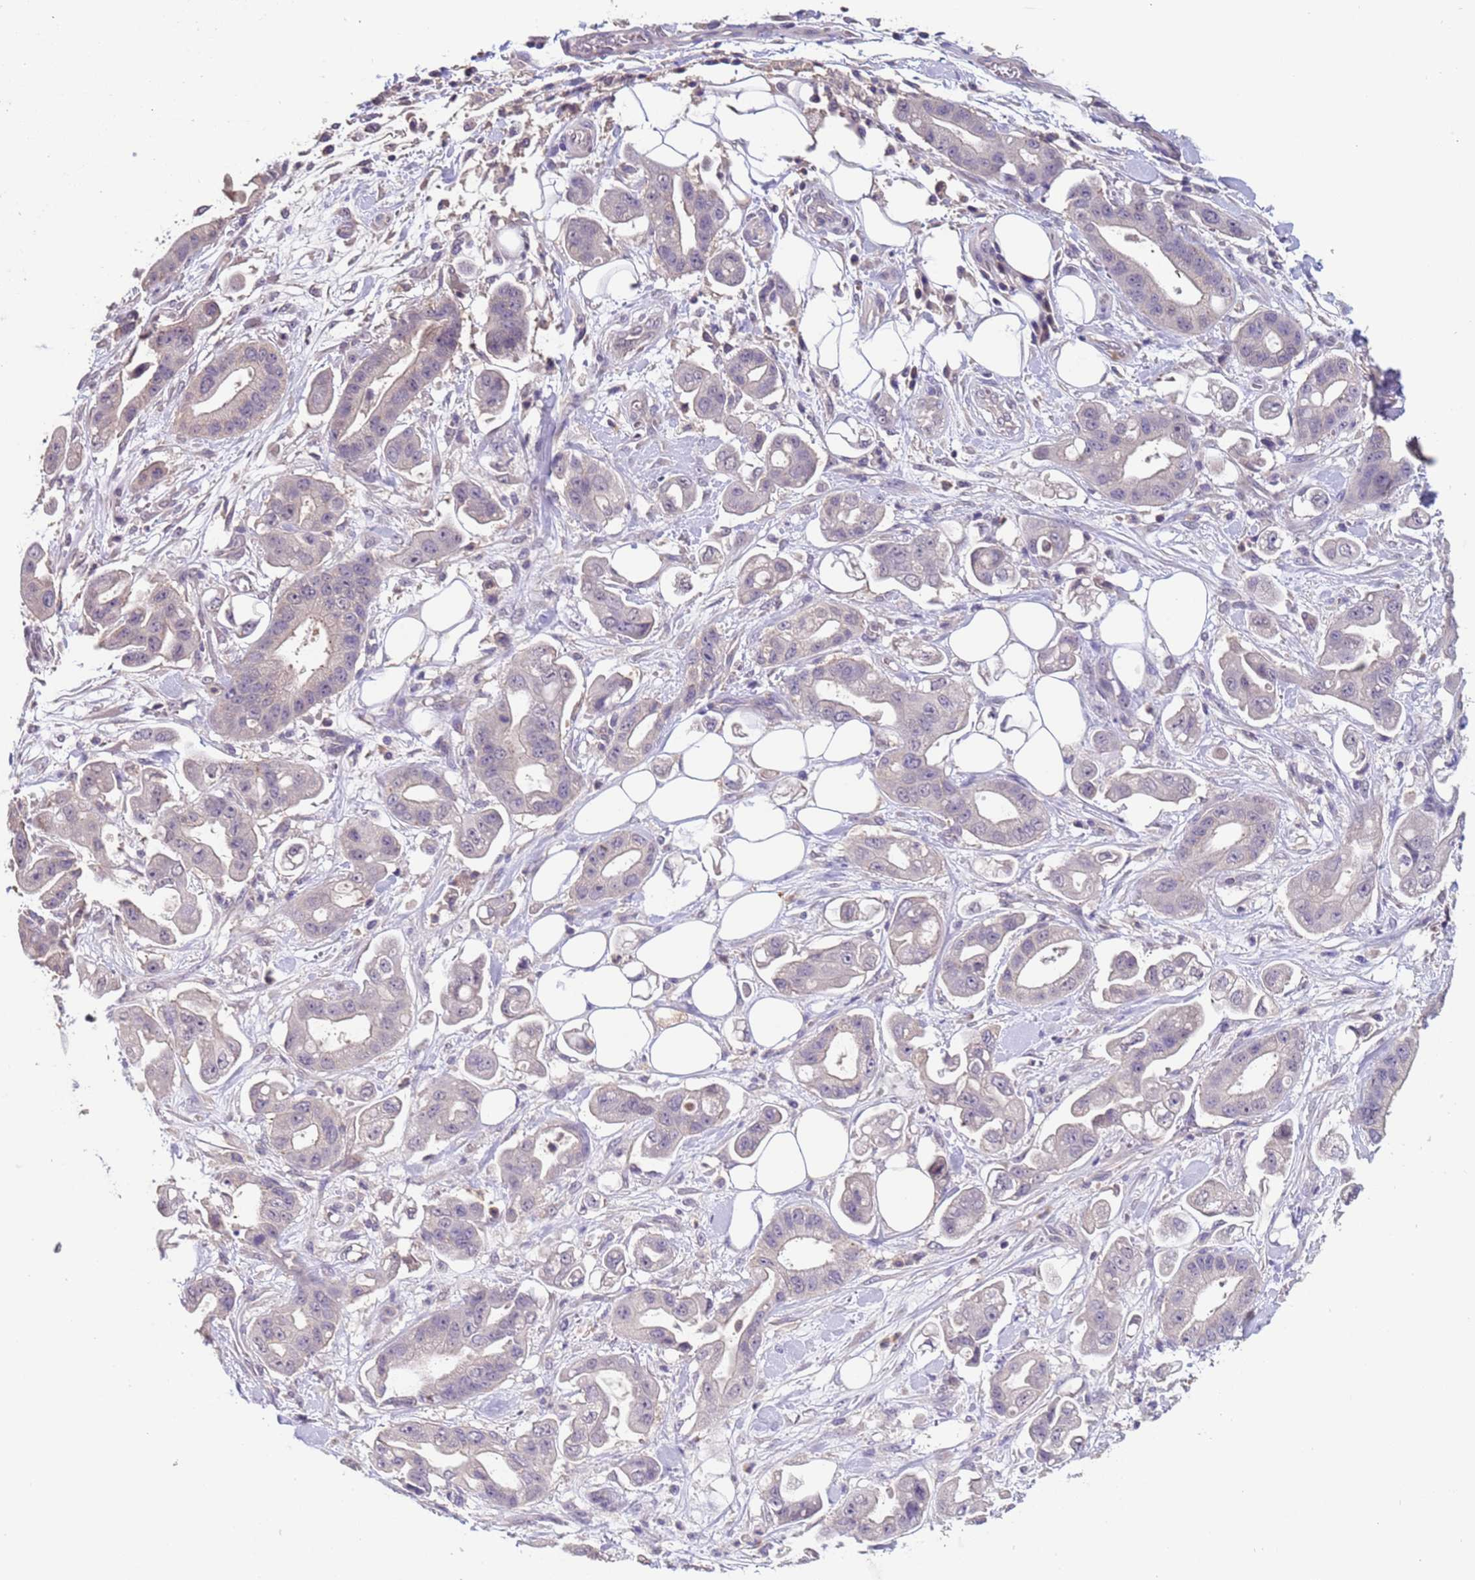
{"staining": {"intensity": "negative", "quantity": "none", "location": "none"}, "tissue": "stomach cancer", "cell_type": "Tumor cells", "image_type": "cancer", "snomed": [{"axis": "morphology", "description": "Adenocarcinoma, NOS"}, {"axis": "topography", "description": "Stomach"}], "caption": "DAB (3,3'-diaminobenzidine) immunohistochemical staining of stomach cancer (adenocarcinoma) reveals no significant staining in tumor cells.", "gene": "ZNF248", "patient": {"sex": "male", "age": 62}}